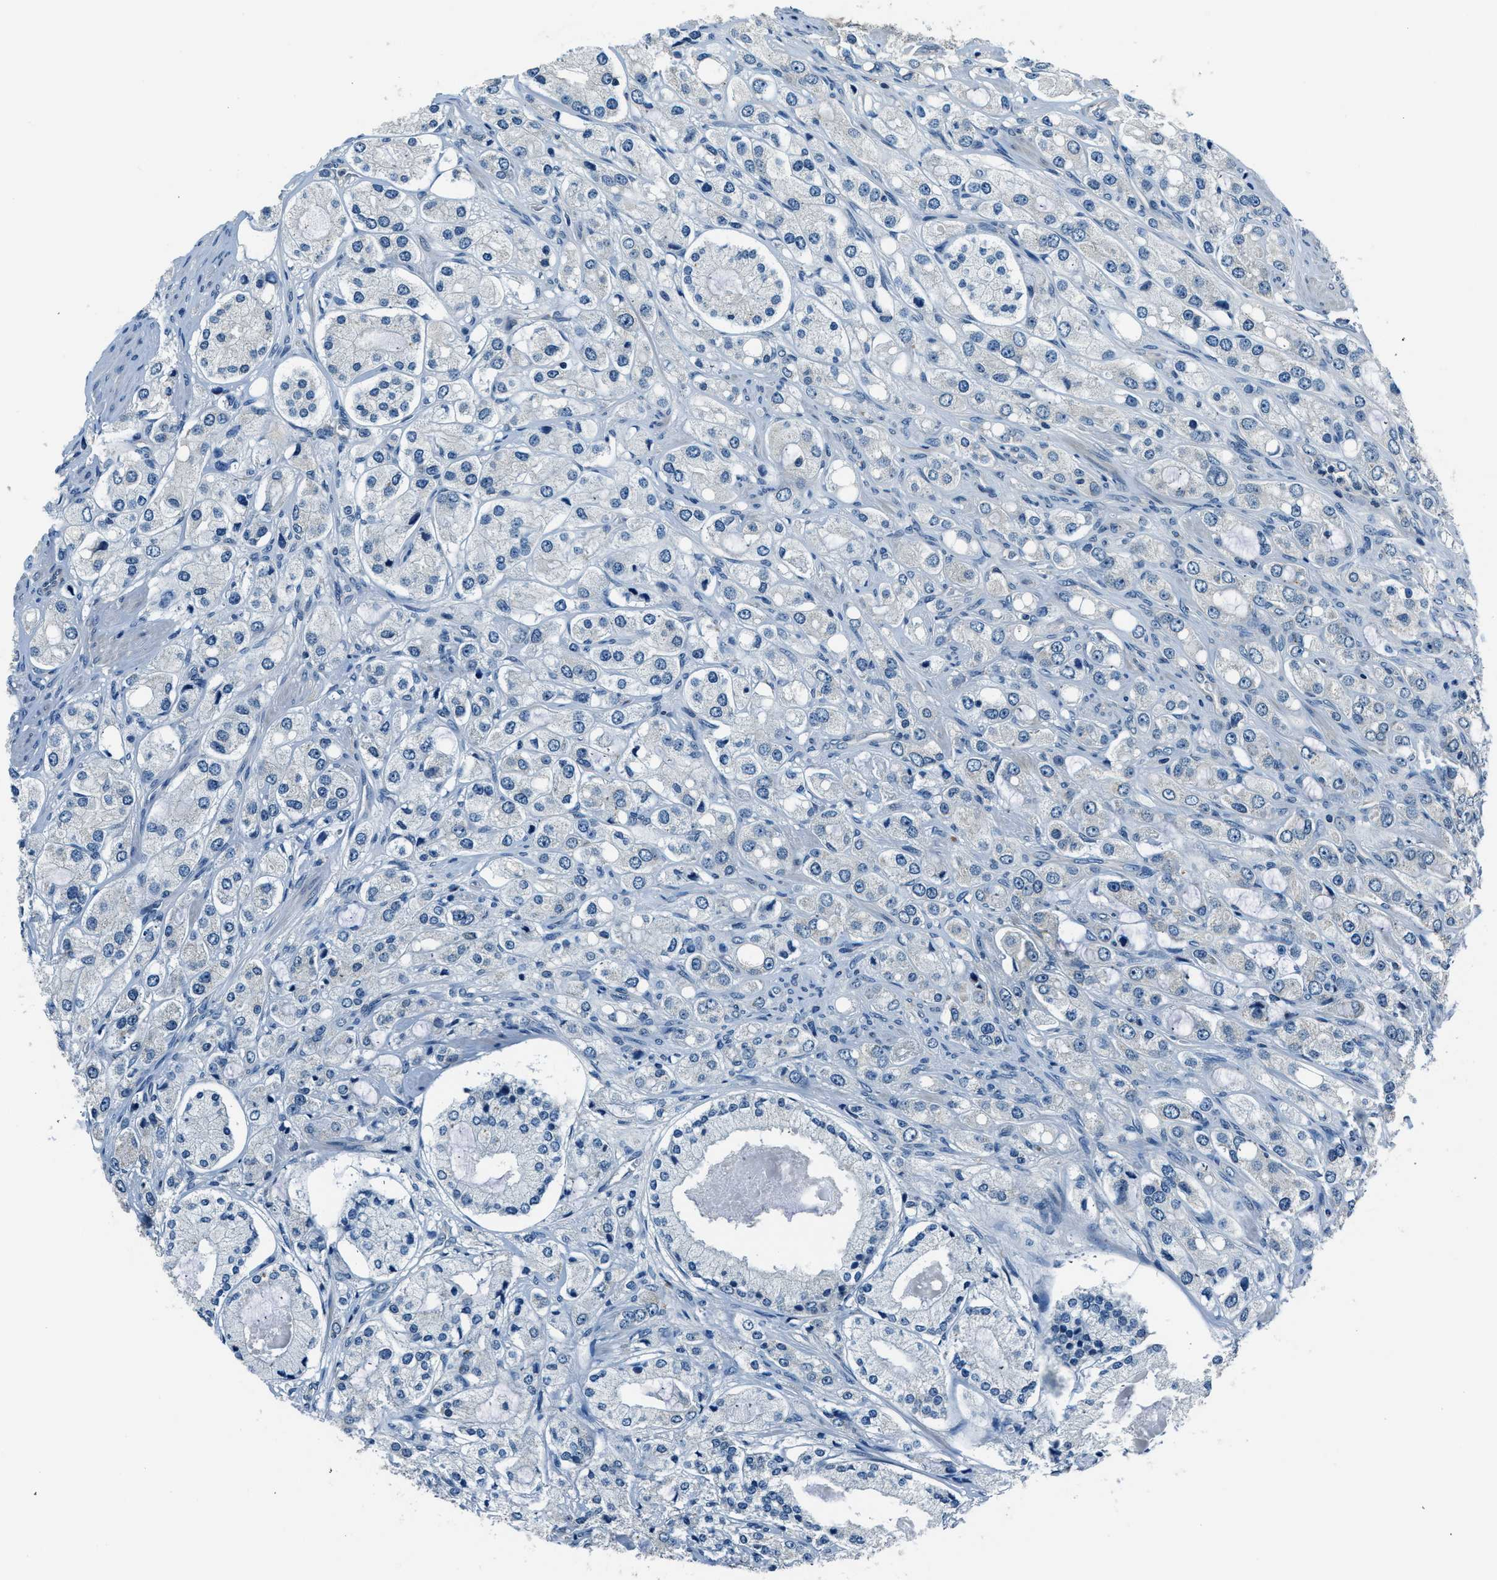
{"staining": {"intensity": "negative", "quantity": "none", "location": "none"}, "tissue": "prostate cancer", "cell_type": "Tumor cells", "image_type": "cancer", "snomed": [{"axis": "morphology", "description": "Adenocarcinoma, High grade"}, {"axis": "topography", "description": "Prostate"}], "caption": "An image of high-grade adenocarcinoma (prostate) stained for a protein exhibits no brown staining in tumor cells. (Immunohistochemistry (ihc), brightfield microscopy, high magnification).", "gene": "NME8", "patient": {"sex": "male", "age": 65}}